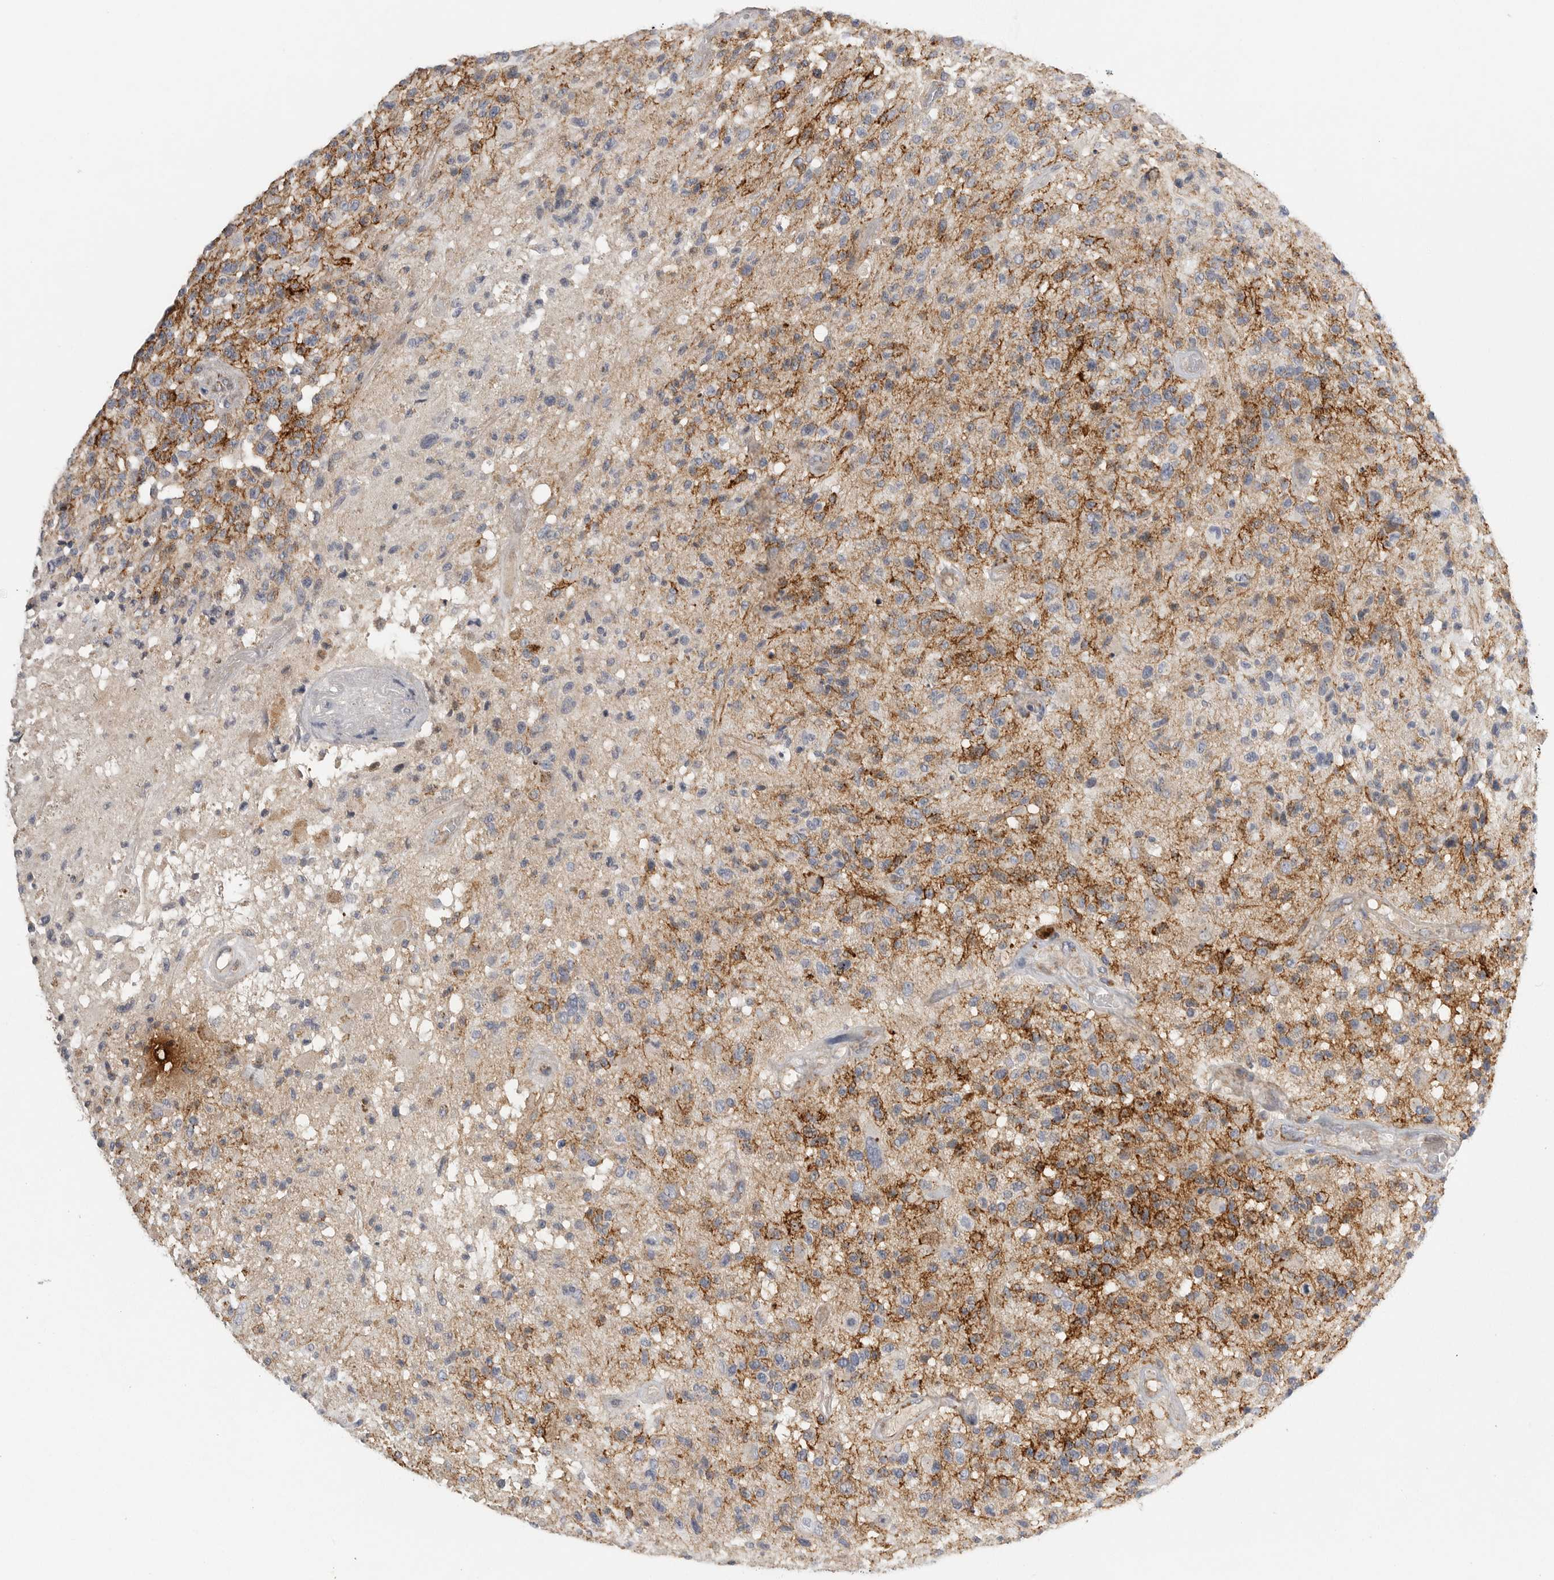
{"staining": {"intensity": "moderate", "quantity": "<25%", "location": "cytoplasmic/membranous"}, "tissue": "glioma", "cell_type": "Tumor cells", "image_type": "cancer", "snomed": [{"axis": "morphology", "description": "Glioma, malignant, High grade"}, {"axis": "morphology", "description": "Glioblastoma, NOS"}, {"axis": "topography", "description": "Brain"}], "caption": "Immunohistochemical staining of human glioma shows moderate cytoplasmic/membranous protein expression in approximately <25% of tumor cells. The protein of interest is shown in brown color, while the nuclei are stained blue.", "gene": "SDC3", "patient": {"sex": "male", "age": 60}}